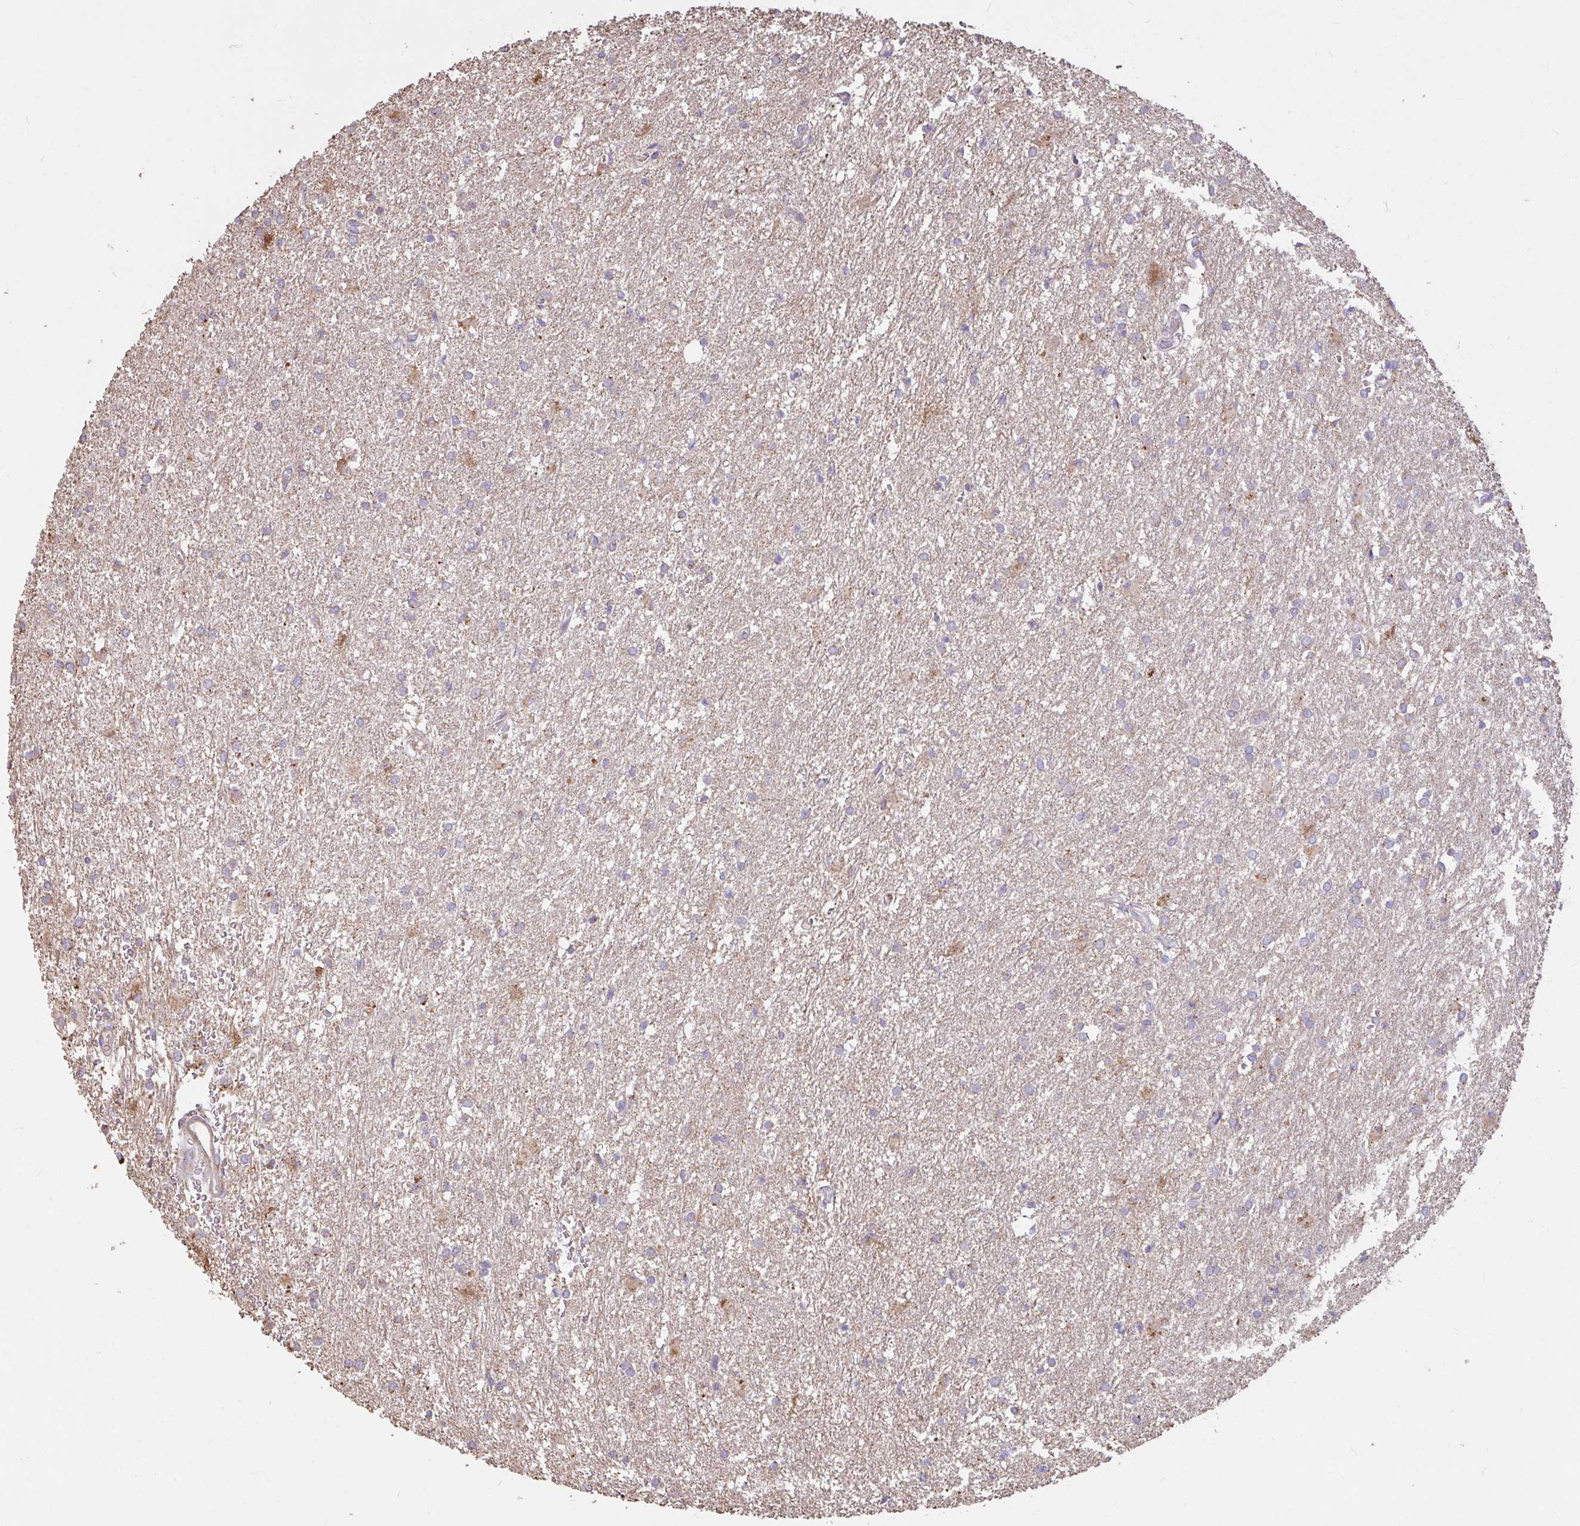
{"staining": {"intensity": "negative", "quantity": "none", "location": "none"}, "tissue": "glioma", "cell_type": "Tumor cells", "image_type": "cancer", "snomed": [{"axis": "morphology", "description": "Glioma, malignant, High grade"}, {"axis": "topography", "description": "Brain"}], "caption": "IHC photomicrograph of neoplastic tissue: human malignant glioma (high-grade) stained with DAB (3,3'-diaminobenzidine) displays no significant protein staining in tumor cells. (DAB (3,3'-diaminobenzidine) immunohistochemistry (IHC) visualized using brightfield microscopy, high magnification).", "gene": "FCER1A", "patient": {"sex": "female", "age": 50}}